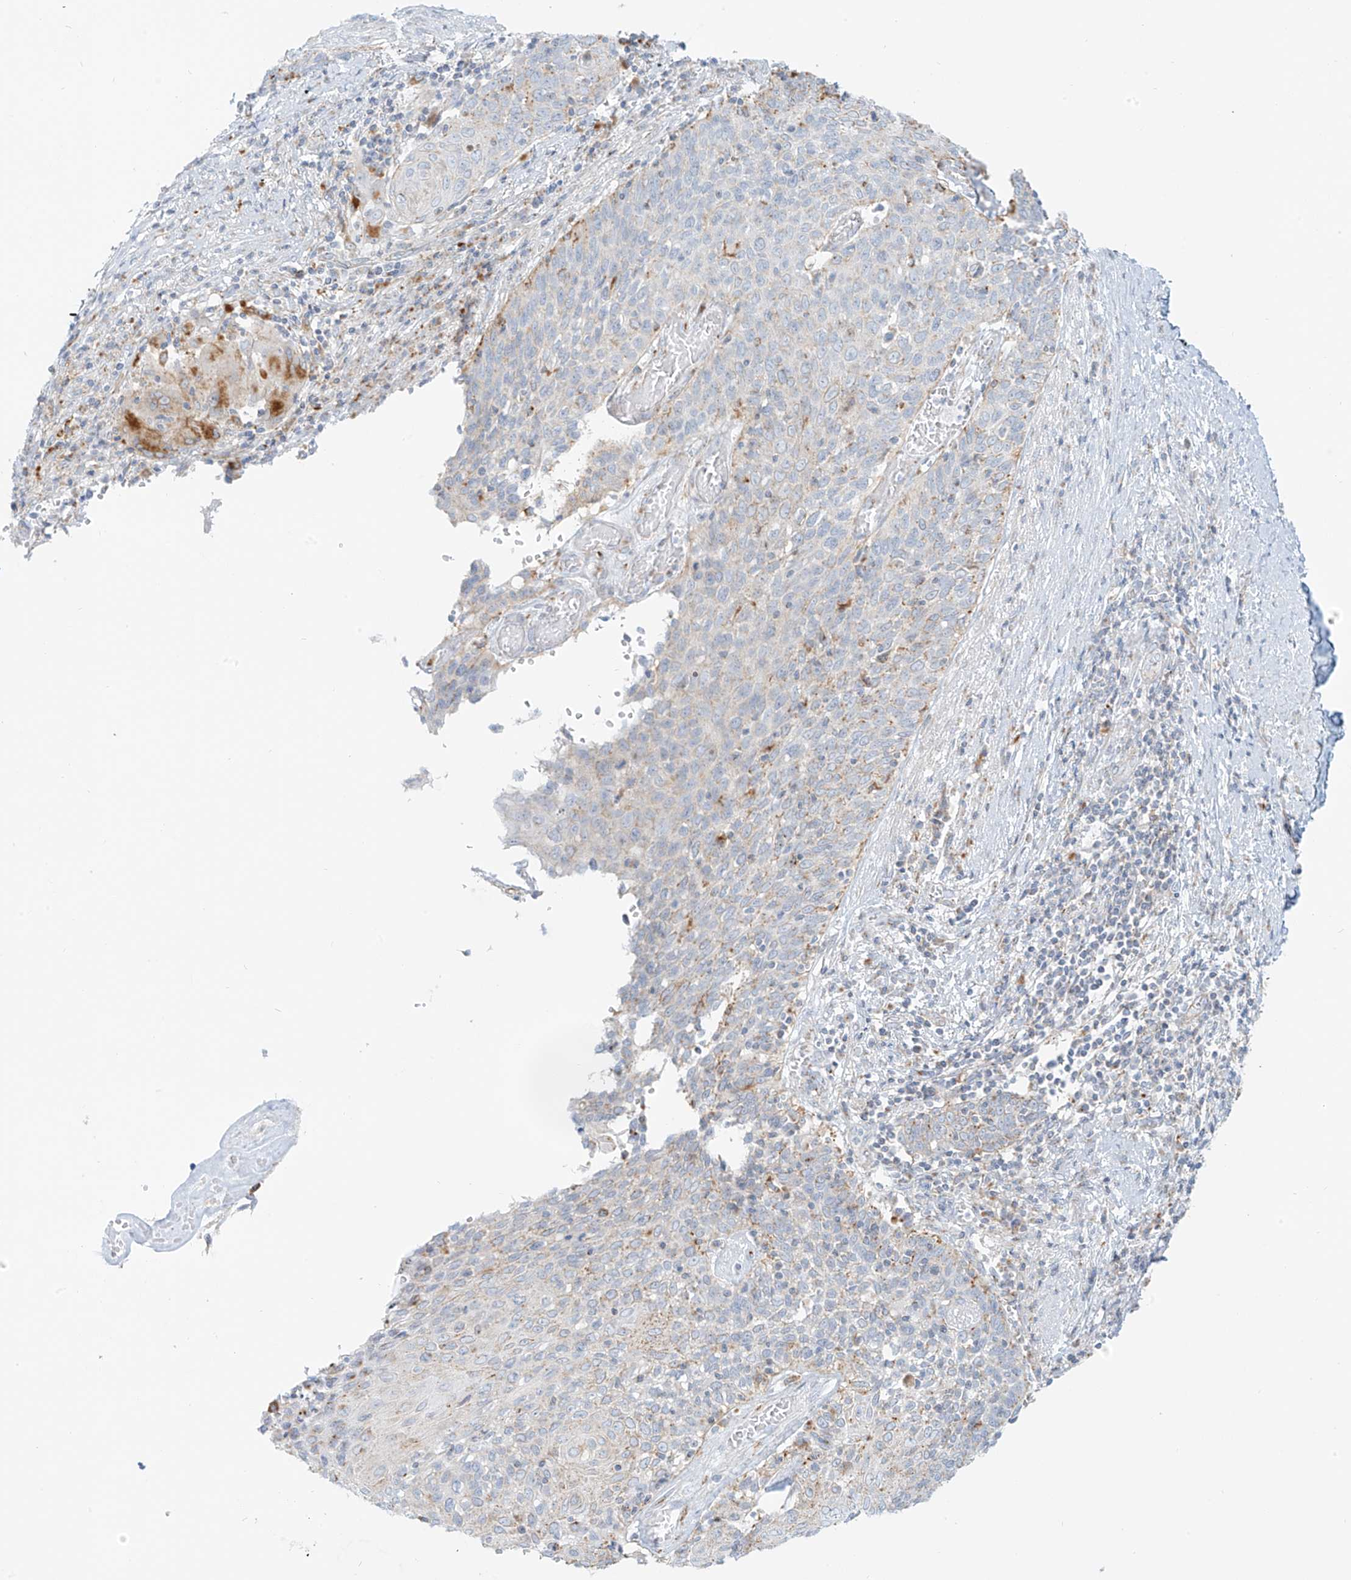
{"staining": {"intensity": "moderate", "quantity": "<25%", "location": "cytoplasmic/membranous"}, "tissue": "cervical cancer", "cell_type": "Tumor cells", "image_type": "cancer", "snomed": [{"axis": "morphology", "description": "Squamous cell carcinoma, NOS"}, {"axis": "topography", "description": "Cervix"}], "caption": "A high-resolution photomicrograph shows immunohistochemistry staining of squamous cell carcinoma (cervical), which shows moderate cytoplasmic/membranous expression in approximately <25% of tumor cells.", "gene": "SLC35F6", "patient": {"sex": "female", "age": 39}}